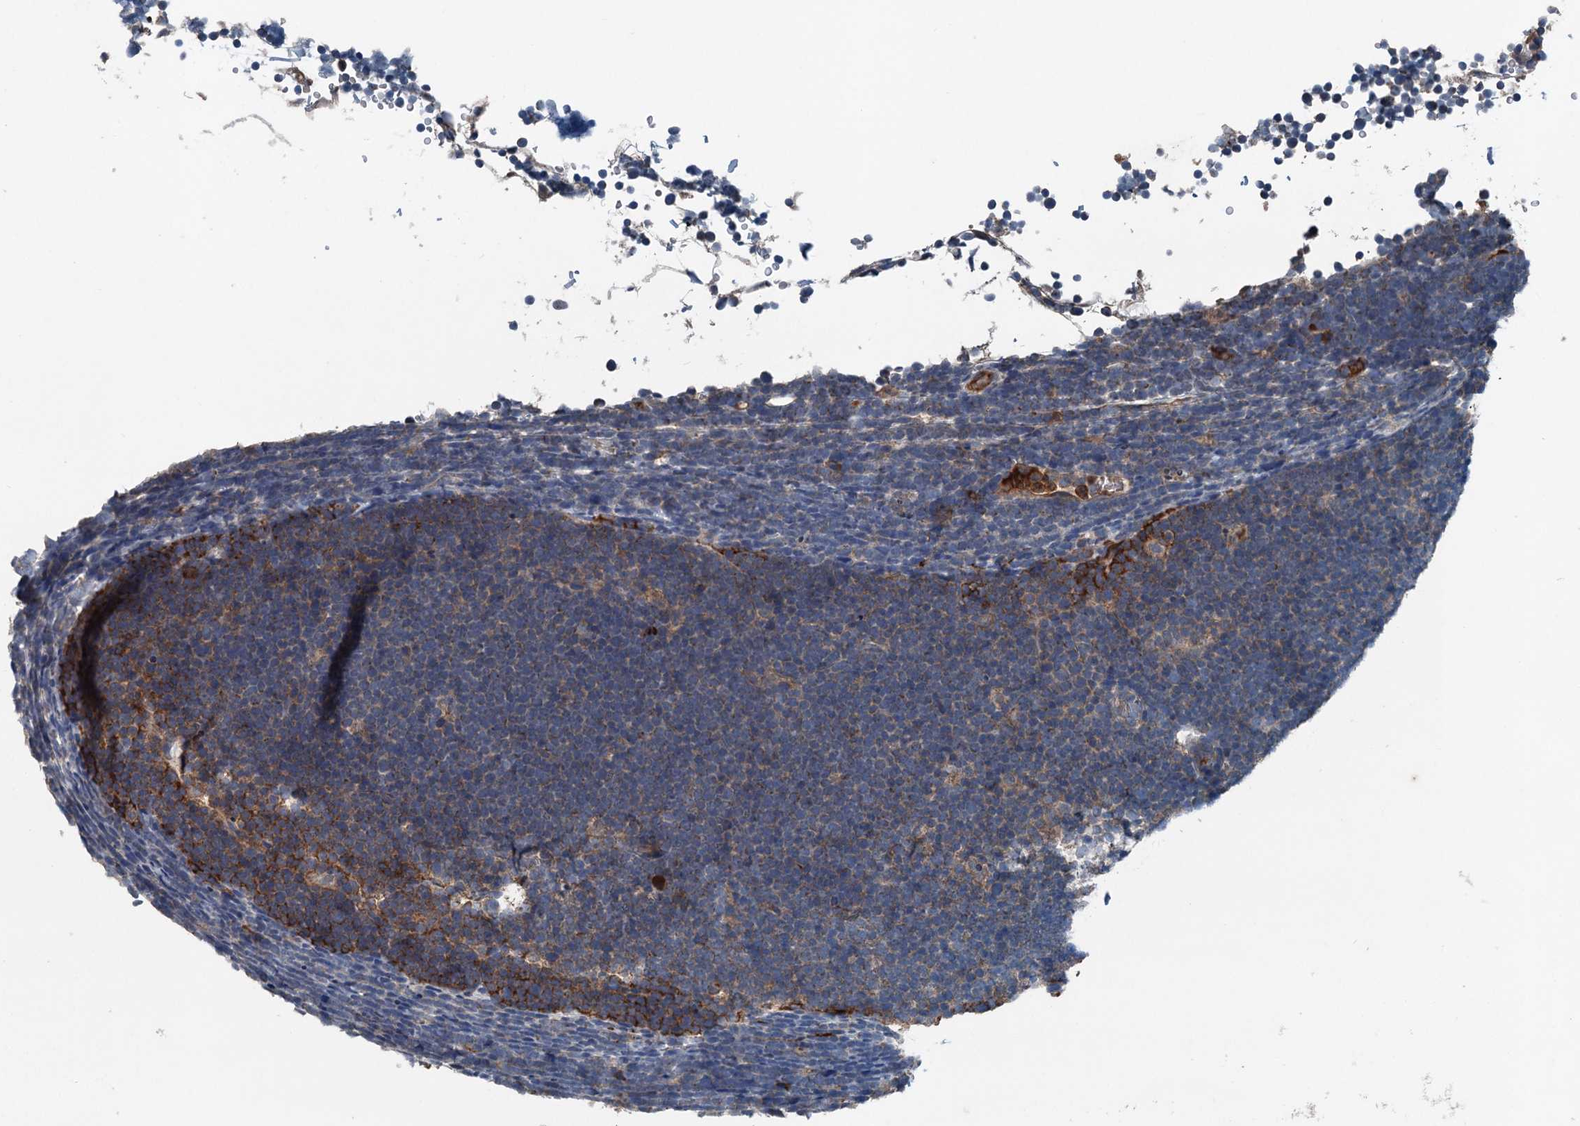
{"staining": {"intensity": "weak", "quantity": "25%-75%", "location": "cytoplasmic/membranous"}, "tissue": "lymphoma", "cell_type": "Tumor cells", "image_type": "cancer", "snomed": [{"axis": "morphology", "description": "Malignant lymphoma, non-Hodgkin's type, High grade"}, {"axis": "topography", "description": "Lymph node"}], "caption": "About 25%-75% of tumor cells in human malignant lymphoma, non-Hodgkin's type (high-grade) show weak cytoplasmic/membranous protein expression as visualized by brown immunohistochemical staining.", "gene": "PDSS1", "patient": {"sex": "male", "age": 13}}